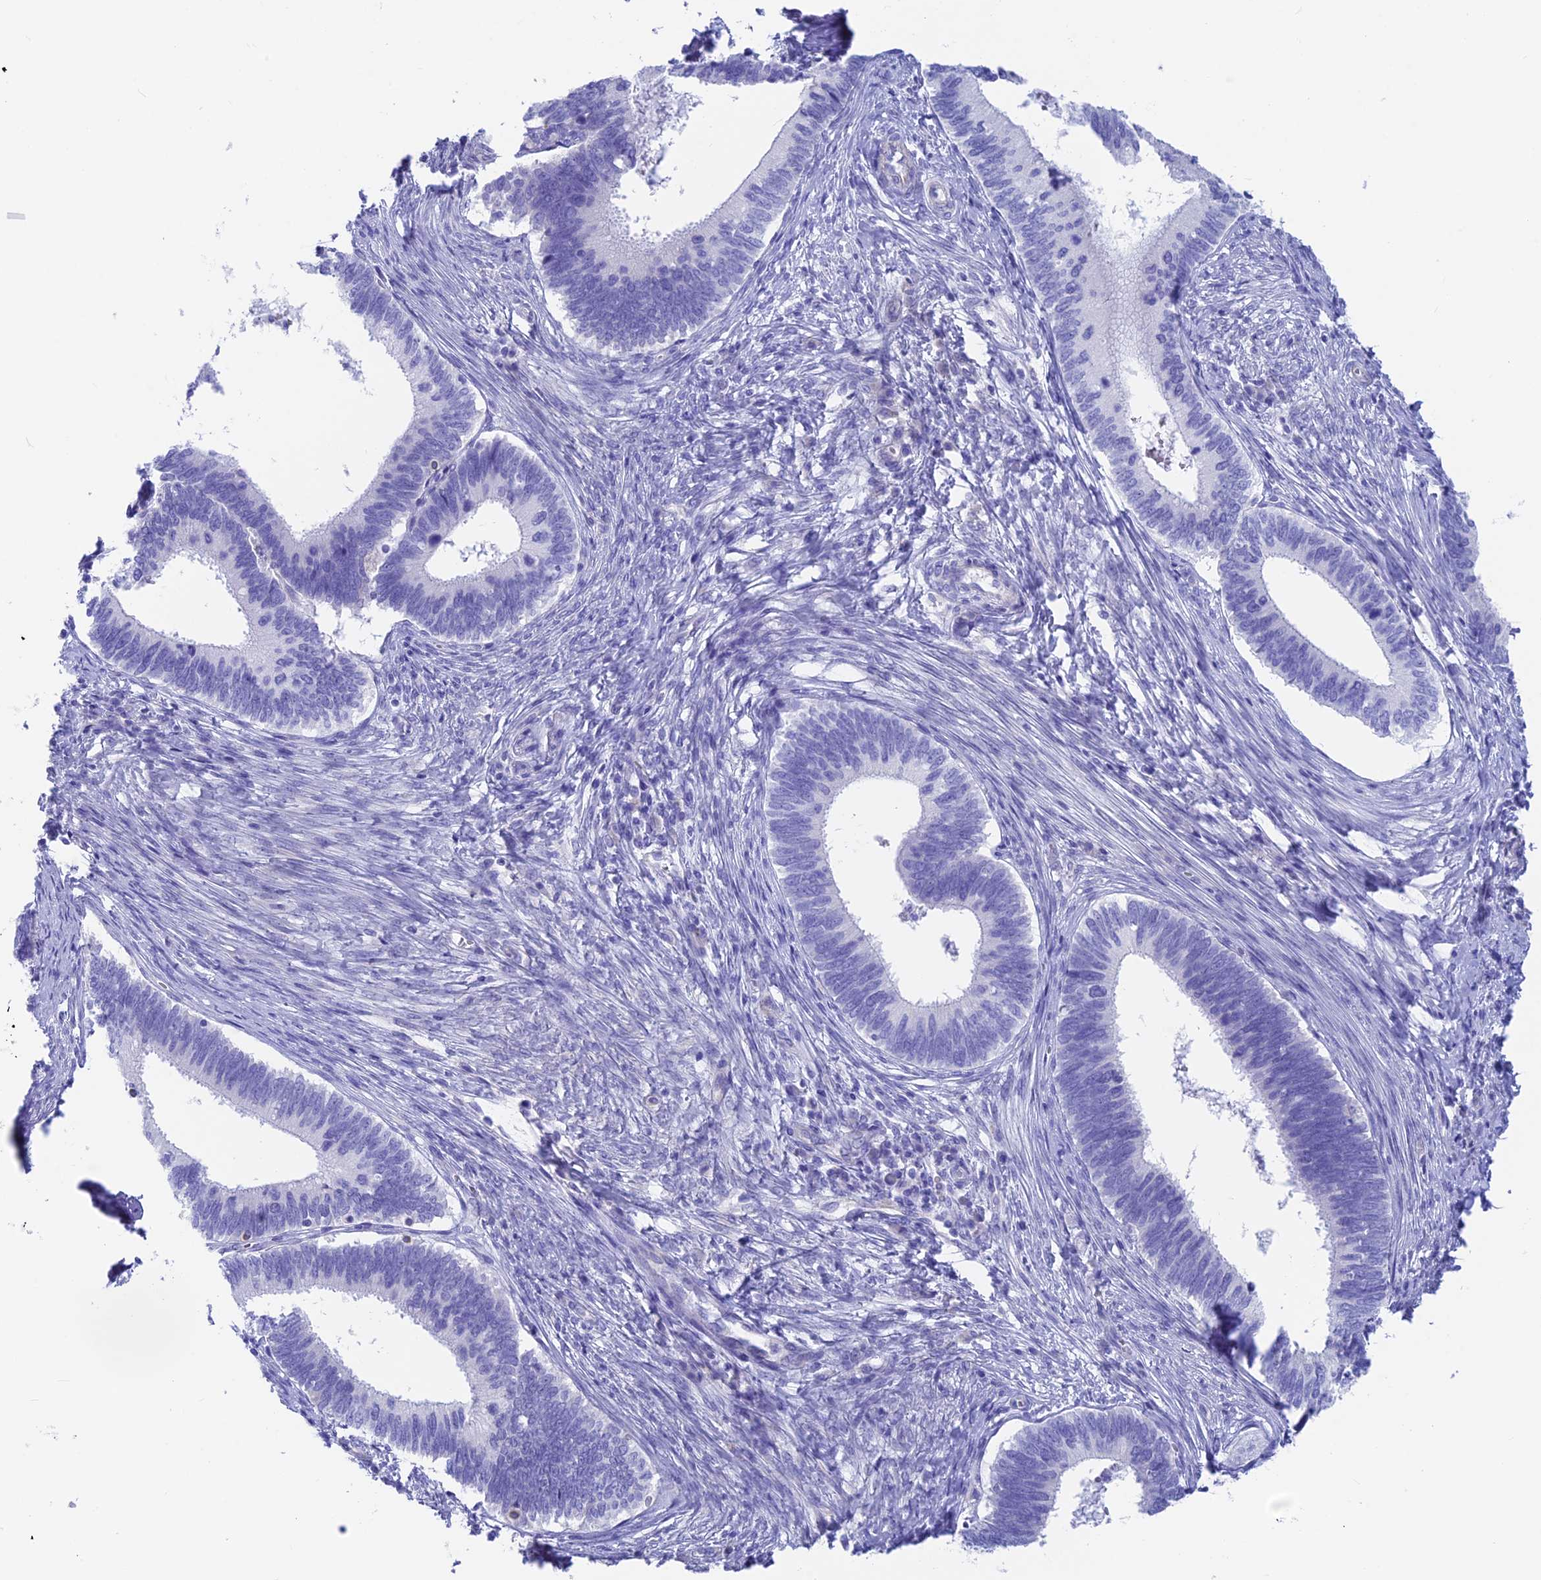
{"staining": {"intensity": "negative", "quantity": "none", "location": "none"}, "tissue": "cervical cancer", "cell_type": "Tumor cells", "image_type": "cancer", "snomed": [{"axis": "morphology", "description": "Adenocarcinoma, NOS"}, {"axis": "topography", "description": "Cervix"}], "caption": "This is an IHC micrograph of human cervical cancer (adenocarcinoma). There is no expression in tumor cells.", "gene": "GNGT2", "patient": {"sex": "female", "age": 42}}